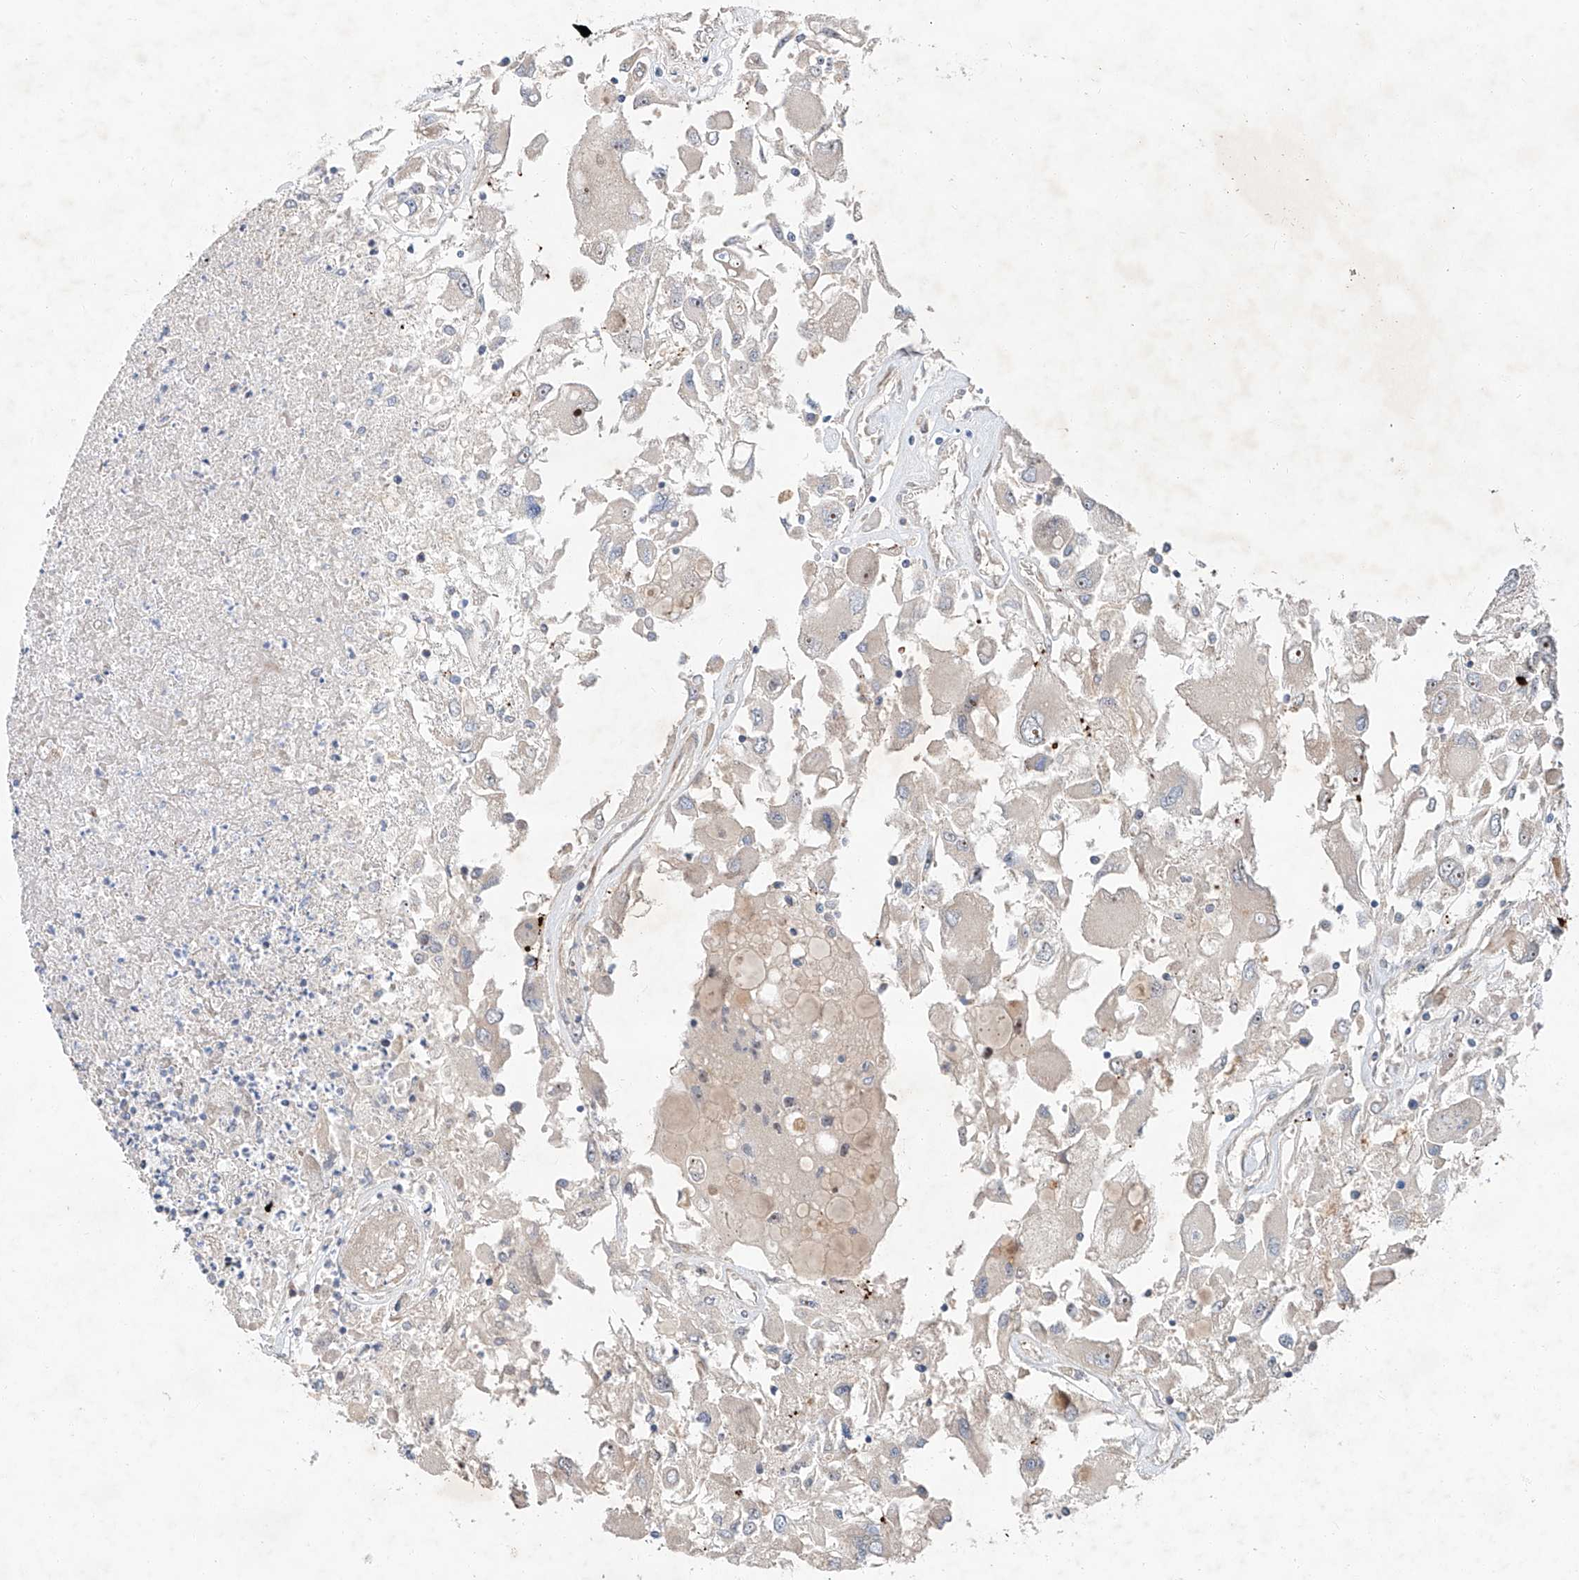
{"staining": {"intensity": "negative", "quantity": "none", "location": "none"}, "tissue": "renal cancer", "cell_type": "Tumor cells", "image_type": "cancer", "snomed": [{"axis": "morphology", "description": "Adenocarcinoma, NOS"}, {"axis": "topography", "description": "Kidney"}], "caption": "Immunohistochemistry histopathology image of renal cancer stained for a protein (brown), which shows no expression in tumor cells.", "gene": "USF3", "patient": {"sex": "female", "age": 52}}